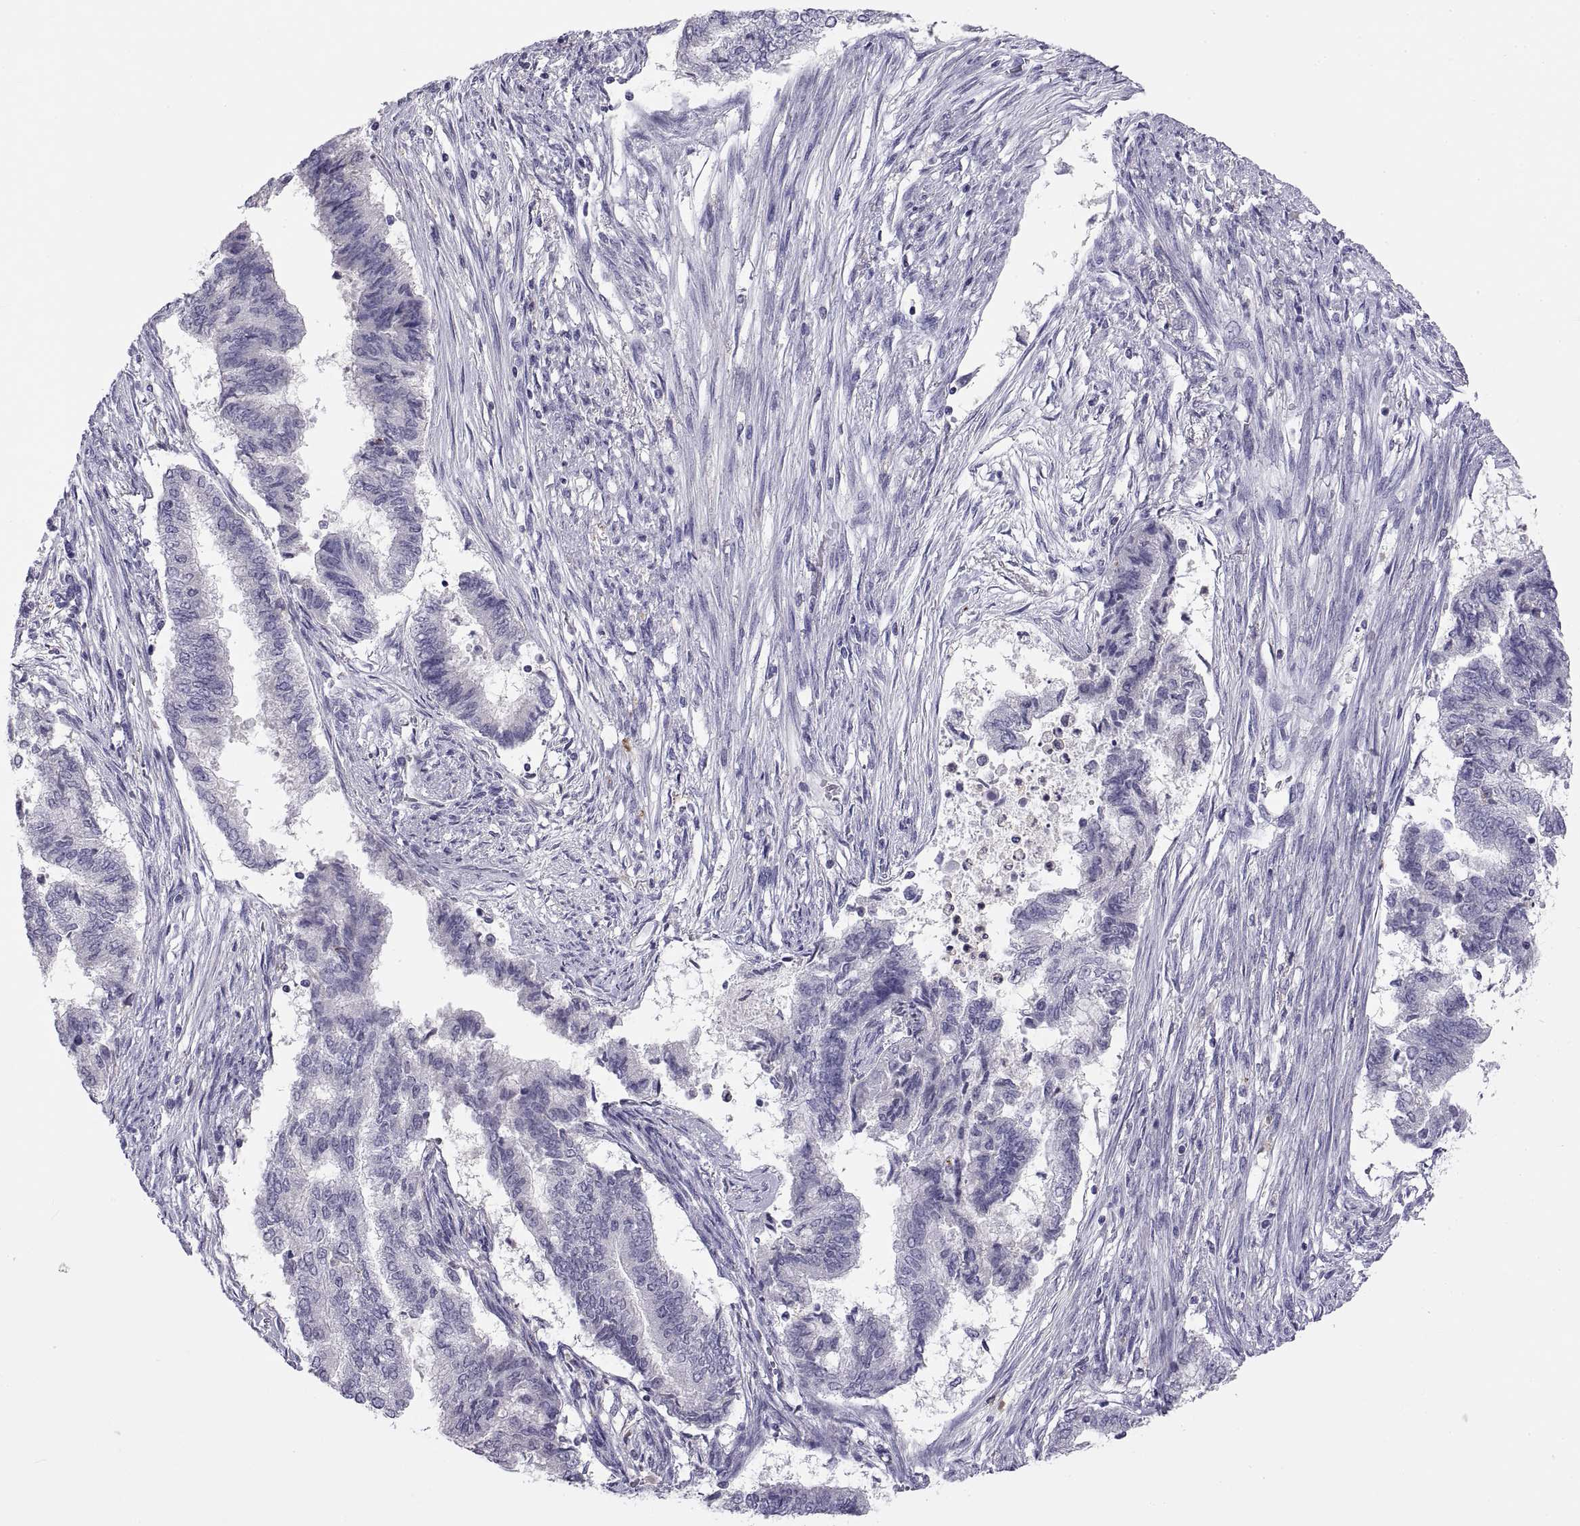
{"staining": {"intensity": "negative", "quantity": "none", "location": "none"}, "tissue": "endometrial cancer", "cell_type": "Tumor cells", "image_type": "cancer", "snomed": [{"axis": "morphology", "description": "Adenocarcinoma, NOS"}, {"axis": "topography", "description": "Endometrium"}], "caption": "This micrograph is of endometrial cancer (adenocarcinoma) stained with immunohistochemistry to label a protein in brown with the nuclei are counter-stained blue. There is no staining in tumor cells.", "gene": "RGS19", "patient": {"sex": "female", "age": 65}}